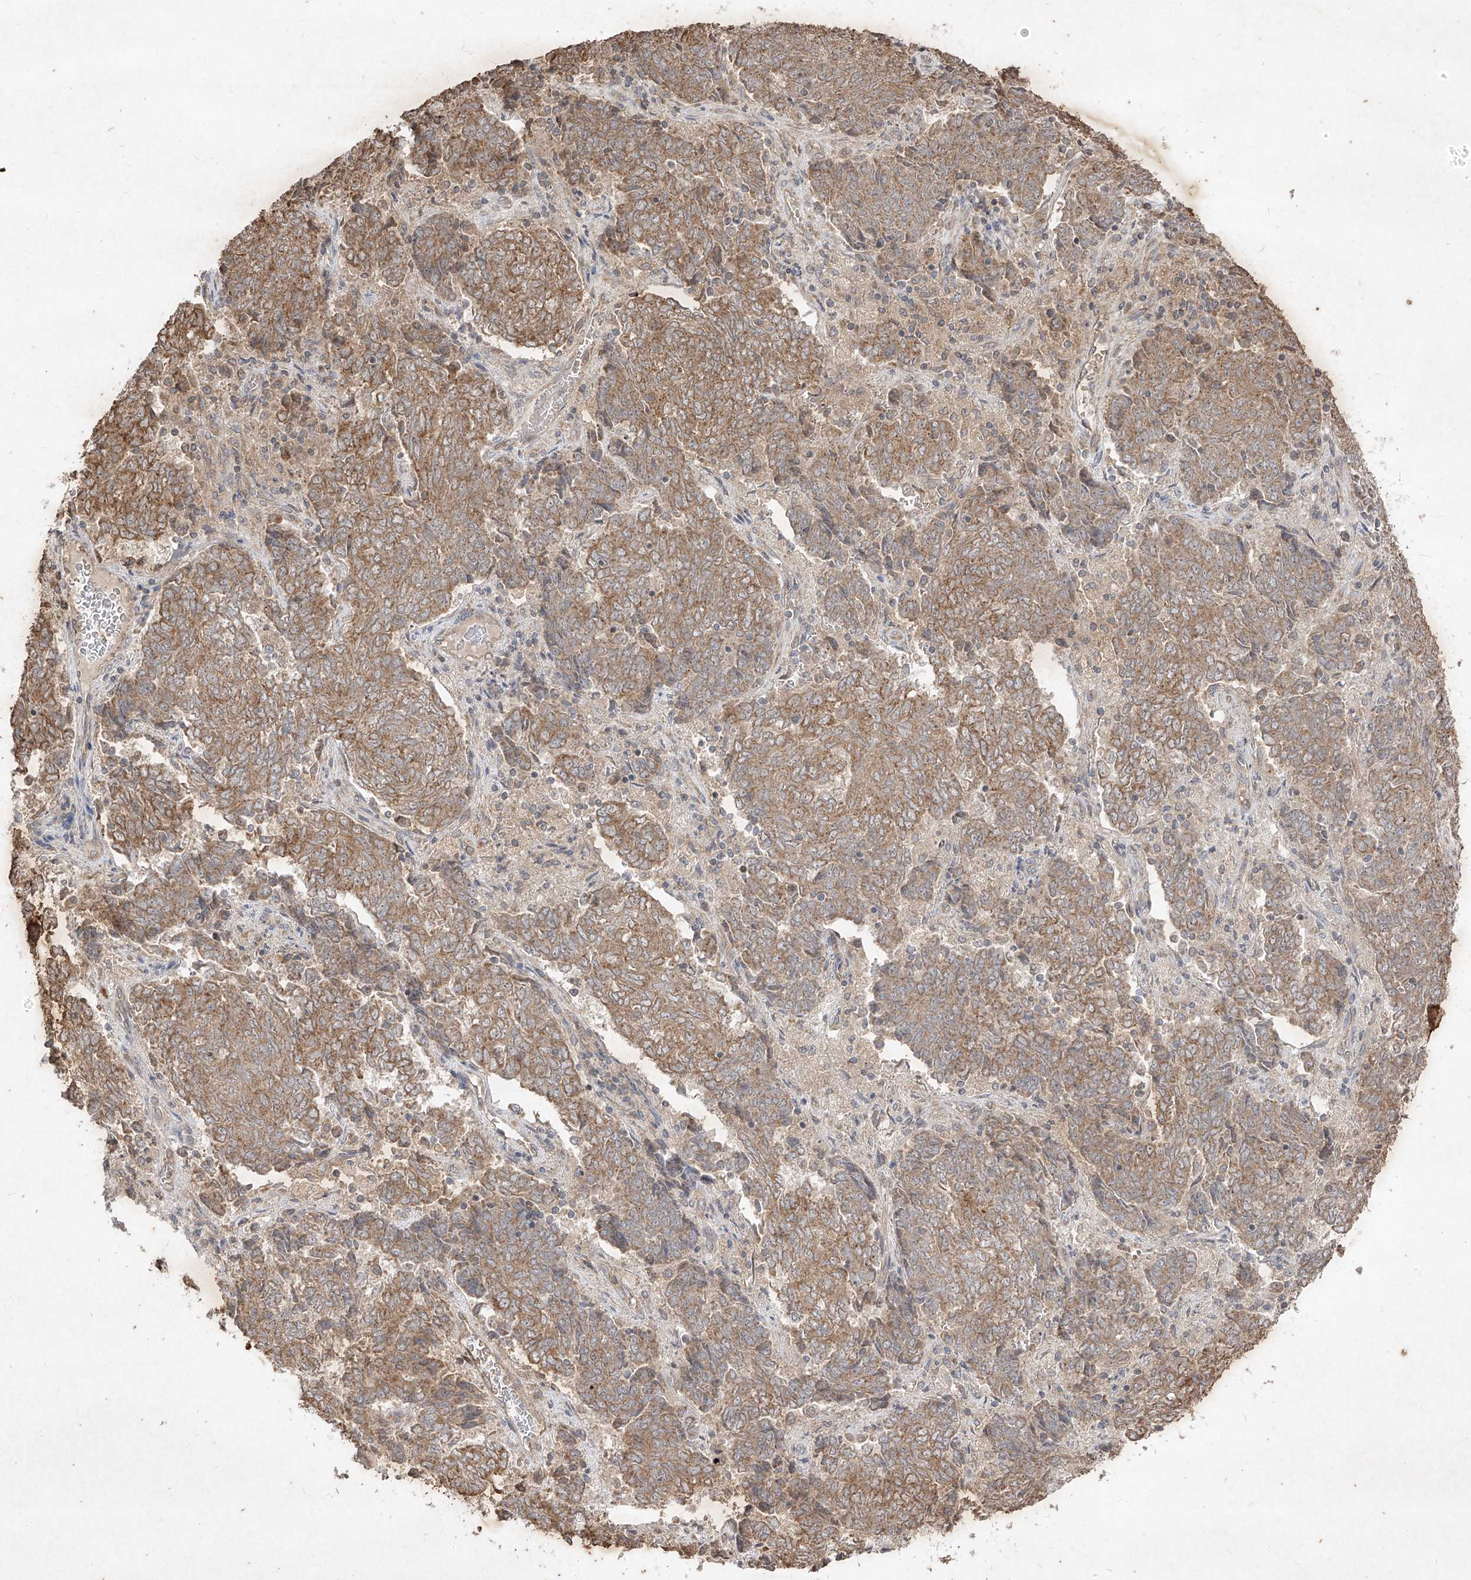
{"staining": {"intensity": "moderate", "quantity": ">75%", "location": "cytoplasmic/membranous"}, "tissue": "endometrial cancer", "cell_type": "Tumor cells", "image_type": "cancer", "snomed": [{"axis": "morphology", "description": "Adenocarcinoma, NOS"}, {"axis": "topography", "description": "Endometrium"}], "caption": "Moderate cytoplasmic/membranous protein staining is present in about >75% of tumor cells in endometrial adenocarcinoma.", "gene": "ABCD3", "patient": {"sex": "female", "age": 80}}